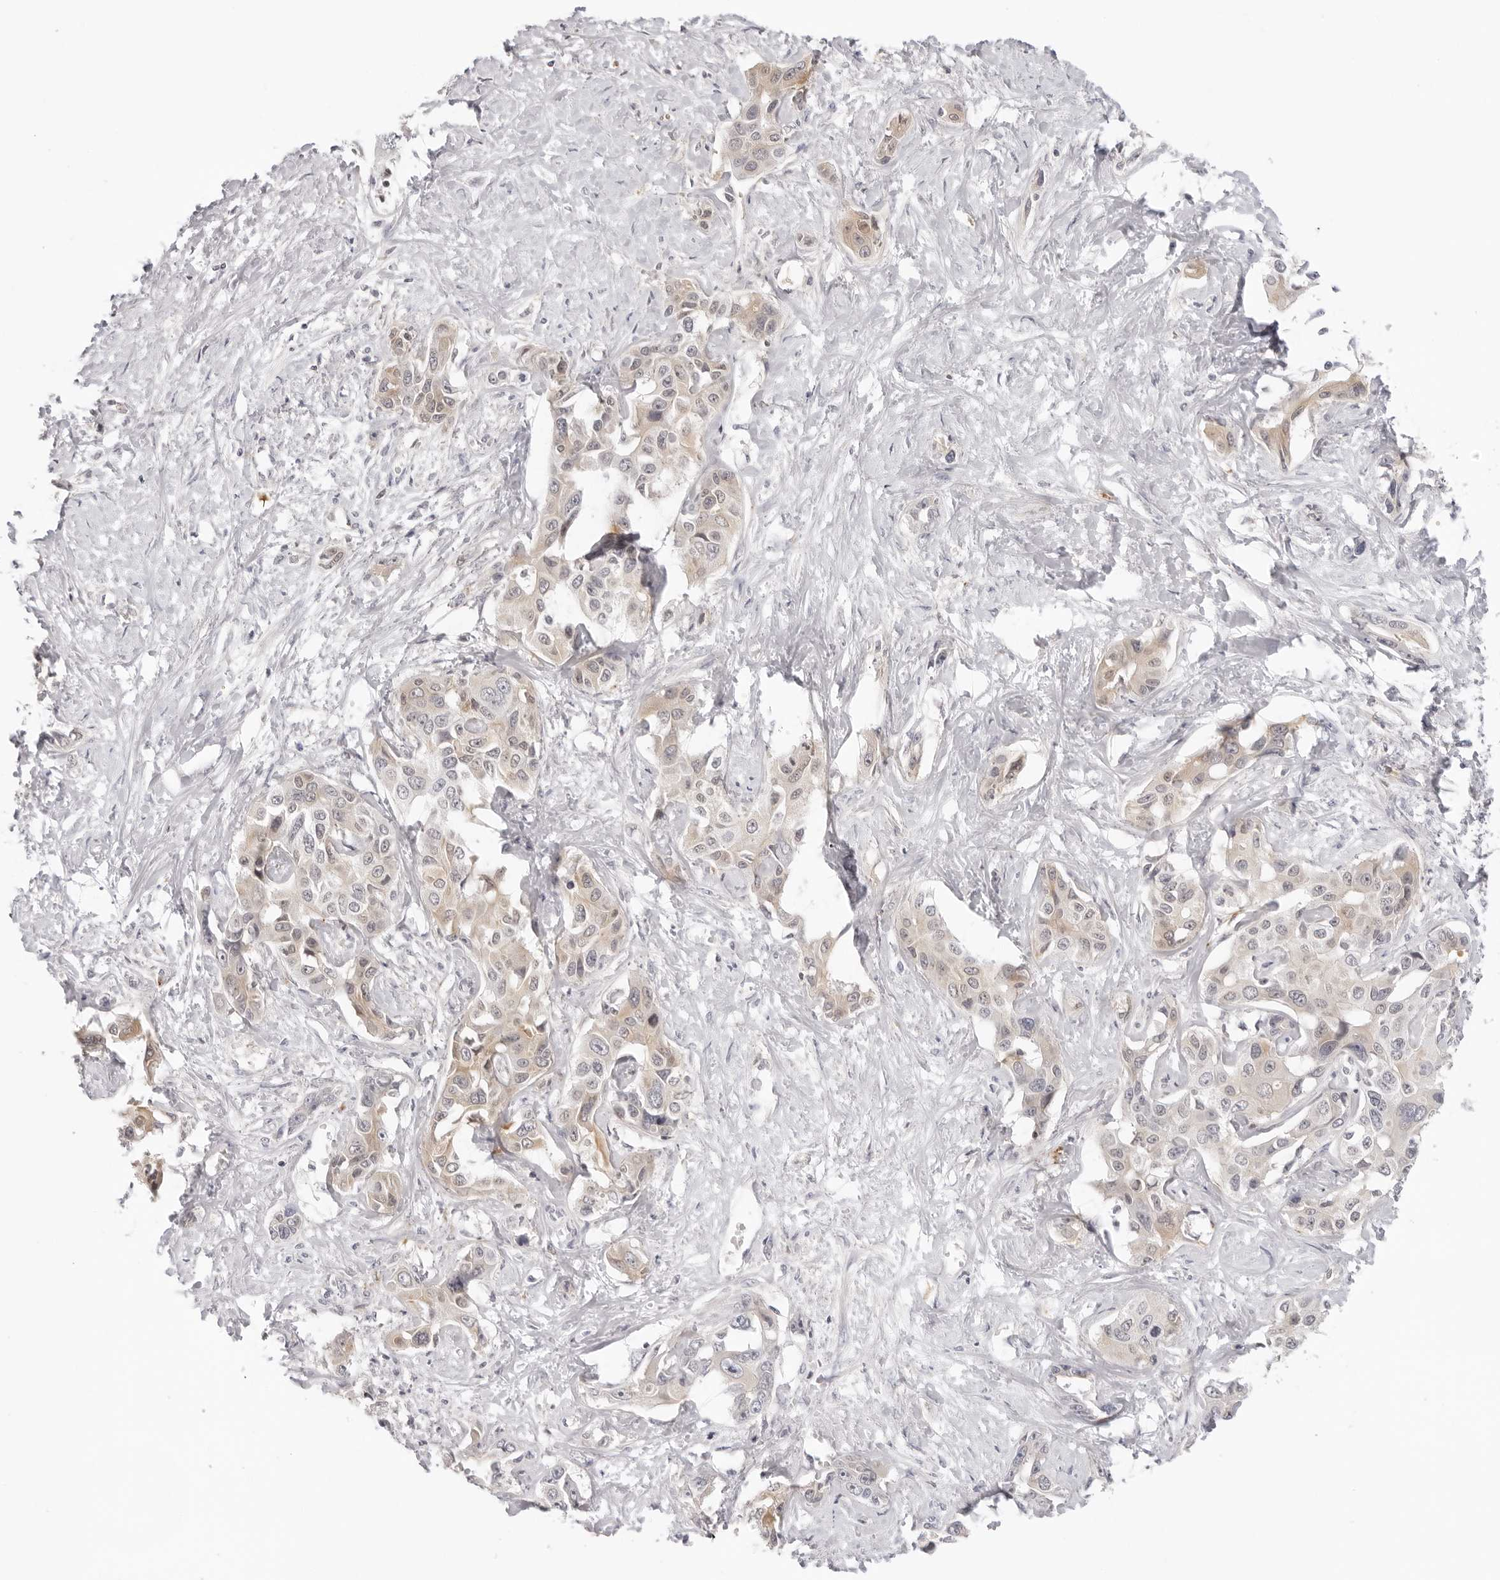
{"staining": {"intensity": "weak", "quantity": "25%-75%", "location": "cytoplasmic/membranous"}, "tissue": "liver cancer", "cell_type": "Tumor cells", "image_type": "cancer", "snomed": [{"axis": "morphology", "description": "Cholangiocarcinoma"}, {"axis": "topography", "description": "Liver"}], "caption": "Protein positivity by immunohistochemistry (IHC) displays weak cytoplasmic/membranous positivity in approximately 25%-75% of tumor cells in liver cancer.", "gene": "STRADB", "patient": {"sex": "male", "age": 59}}